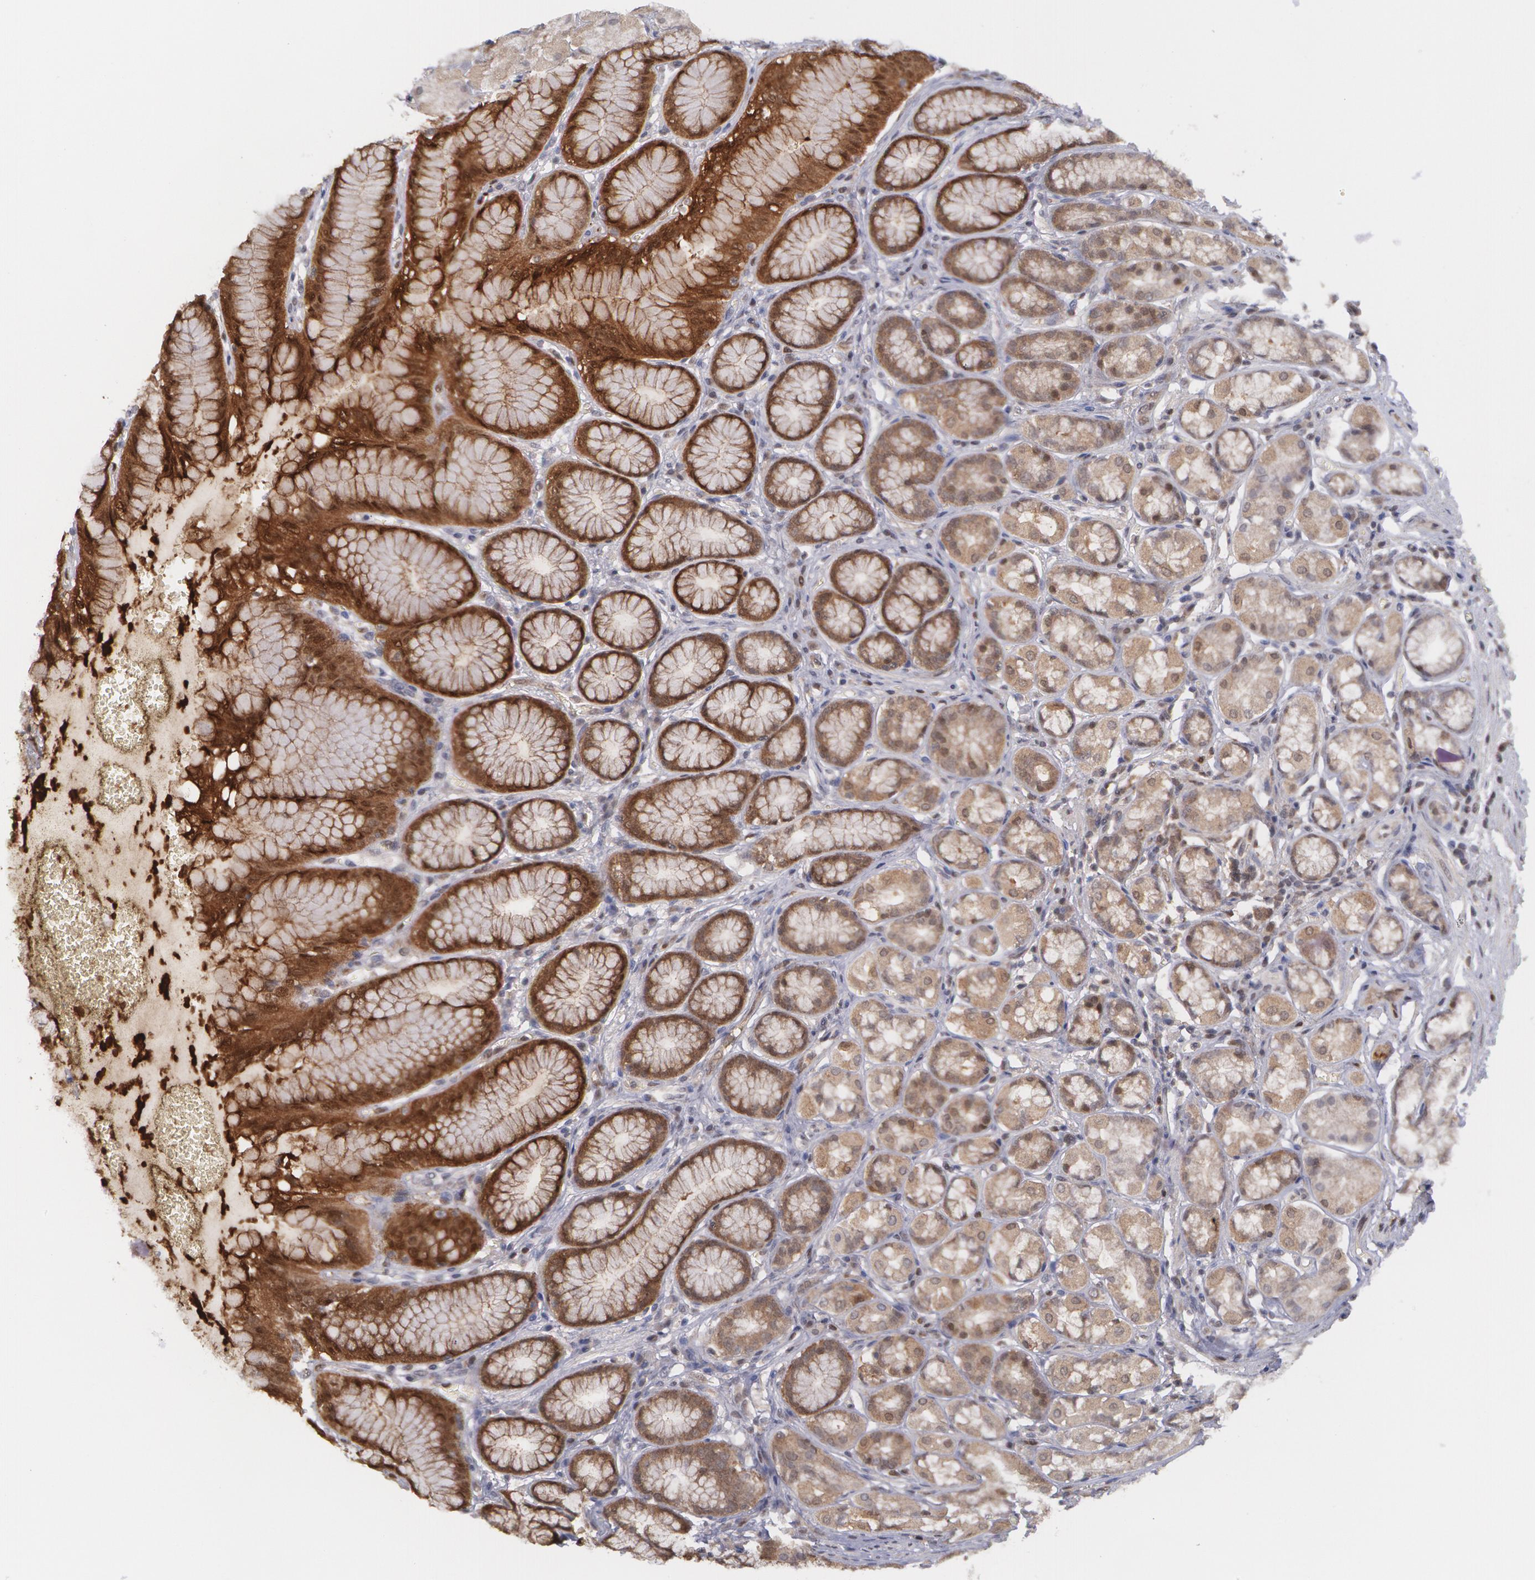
{"staining": {"intensity": "strong", "quantity": "25%-75%", "location": "cytoplasmic/membranous"}, "tissue": "stomach", "cell_type": "Glandular cells", "image_type": "normal", "snomed": [{"axis": "morphology", "description": "Normal tissue, NOS"}, {"axis": "topography", "description": "Stomach"}, {"axis": "topography", "description": "Stomach, lower"}], "caption": "Immunohistochemical staining of normal stomach reveals strong cytoplasmic/membranous protein expression in approximately 25%-75% of glandular cells.", "gene": "TXNRD1", "patient": {"sex": "male", "age": 76}}